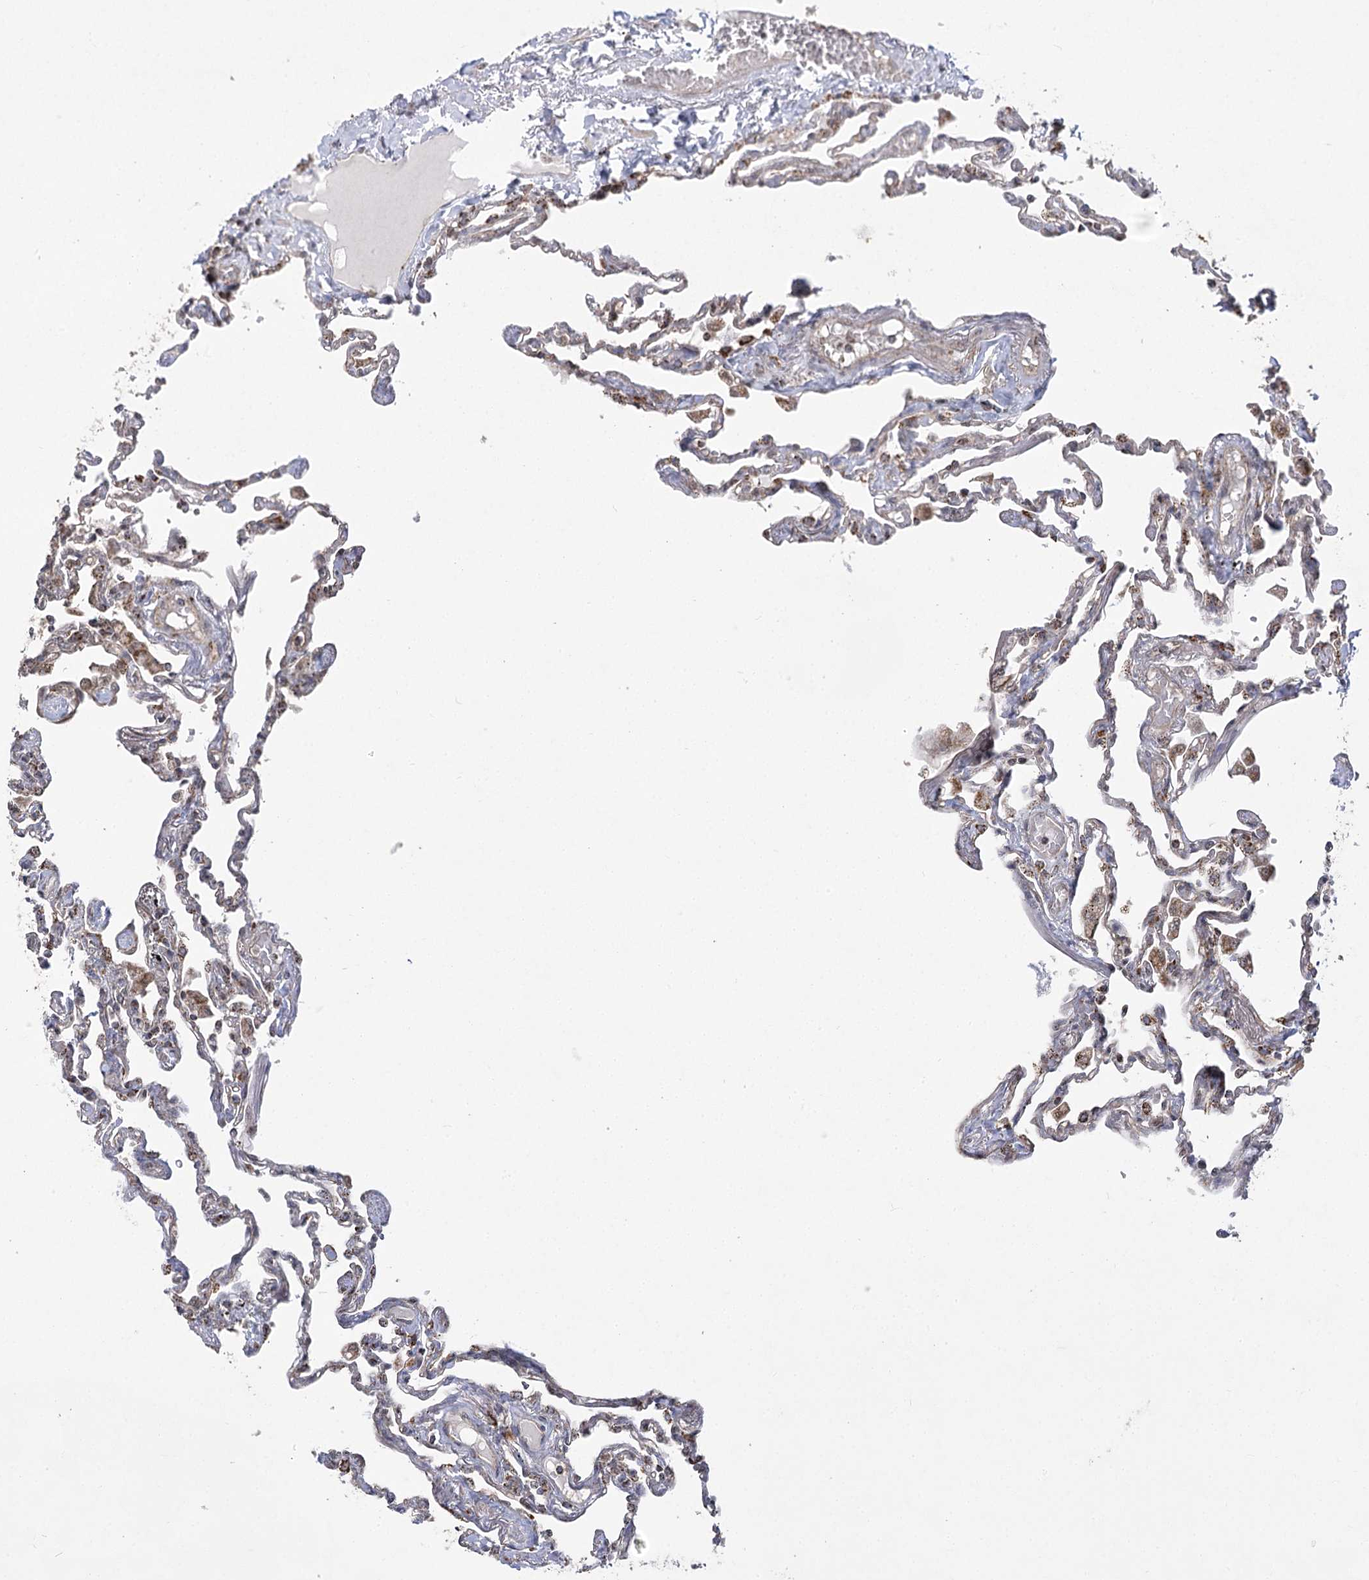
{"staining": {"intensity": "moderate", "quantity": "<25%", "location": "nuclear"}, "tissue": "lung", "cell_type": "Alveolar cells", "image_type": "normal", "snomed": [{"axis": "morphology", "description": "Normal tissue, NOS"}, {"axis": "topography", "description": "Lung"}], "caption": "Immunohistochemical staining of unremarkable human lung shows low levels of moderate nuclear expression in approximately <25% of alveolar cells.", "gene": "SLC4A1AP", "patient": {"sex": "female", "age": 67}}